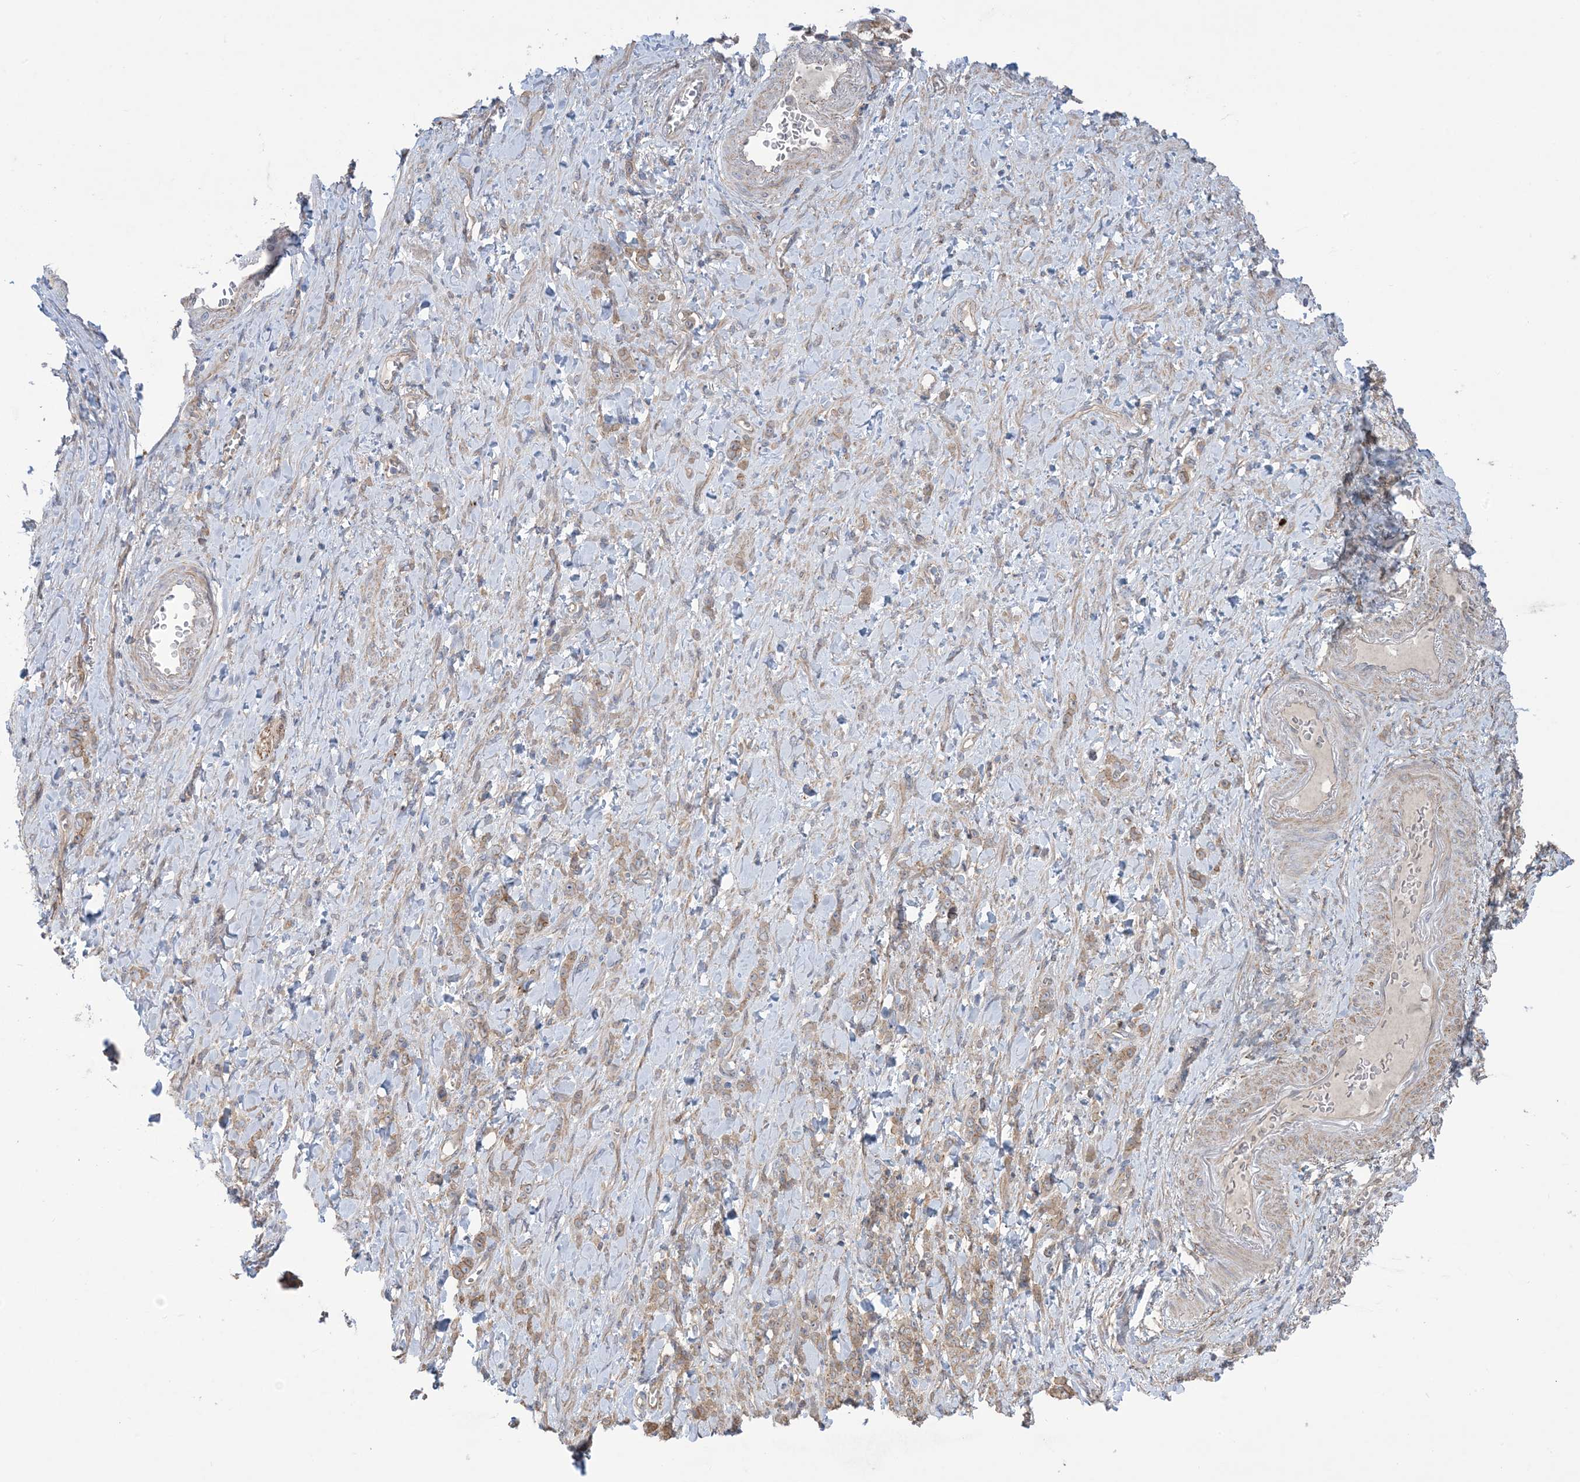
{"staining": {"intensity": "weak", "quantity": ">75%", "location": "cytoplasmic/membranous"}, "tissue": "stomach cancer", "cell_type": "Tumor cells", "image_type": "cancer", "snomed": [{"axis": "morphology", "description": "Normal tissue, NOS"}, {"axis": "morphology", "description": "Adenocarcinoma, NOS"}, {"axis": "topography", "description": "Stomach"}], "caption": "Stomach cancer (adenocarcinoma) stained with a protein marker displays weak staining in tumor cells.", "gene": "CCNY", "patient": {"sex": "male", "age": 82}}